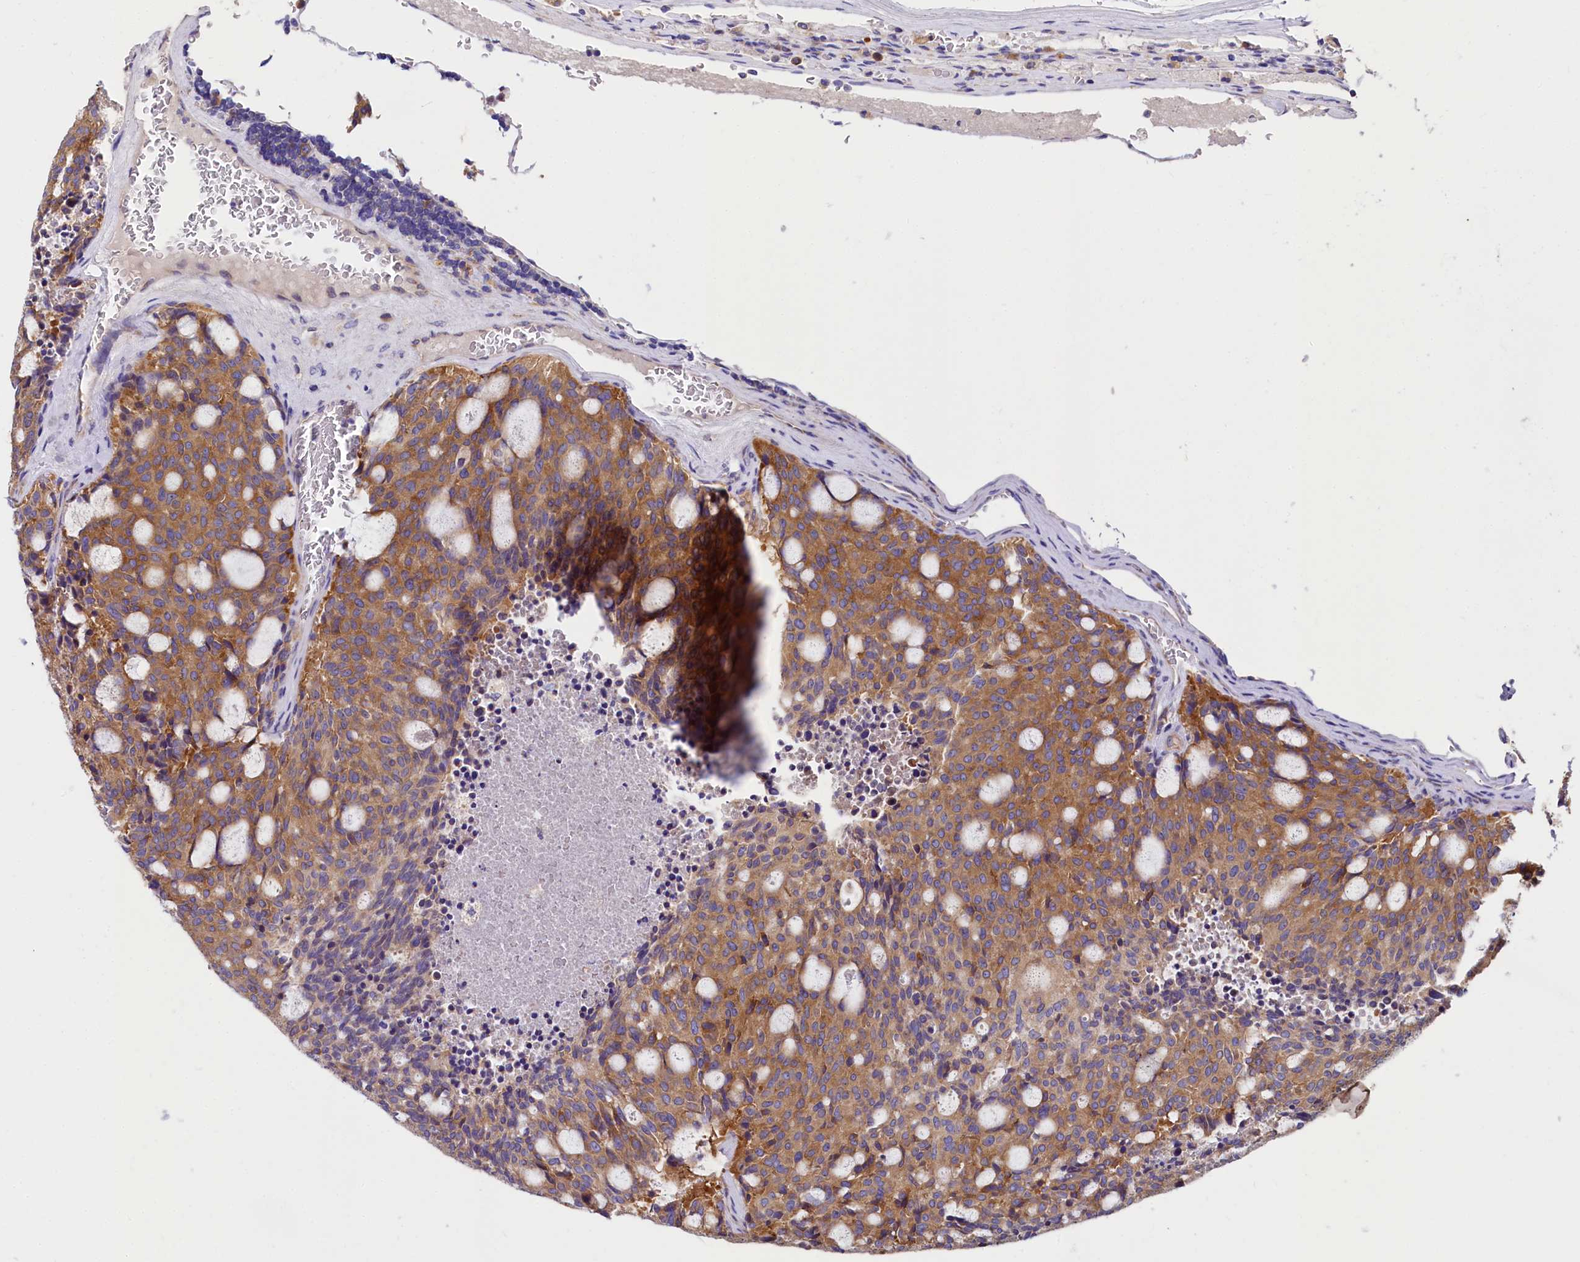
{"staining": {"intensity": "moderate", "quantity": ">75%", "location": "cytoplasmic/membranous"}, "tissue": "carcinoid", "cell_type": "Tumor cells", "image_type": "cancer", "snomed": [{"axis": "morphology", "description": "Carcinoid, malignant, NOS"}, {"axis": "topography", "description": "Pancreas"}], "caption": "Malignant carcinoid stained with DAB immunohistochemistry (IHC) shows medium levels of moderate cytoplasmic/membranous positivity in approximately >75% of tumor cells.", "gene": "QARS1", "patient": {"sex": "female", "age": 54}}